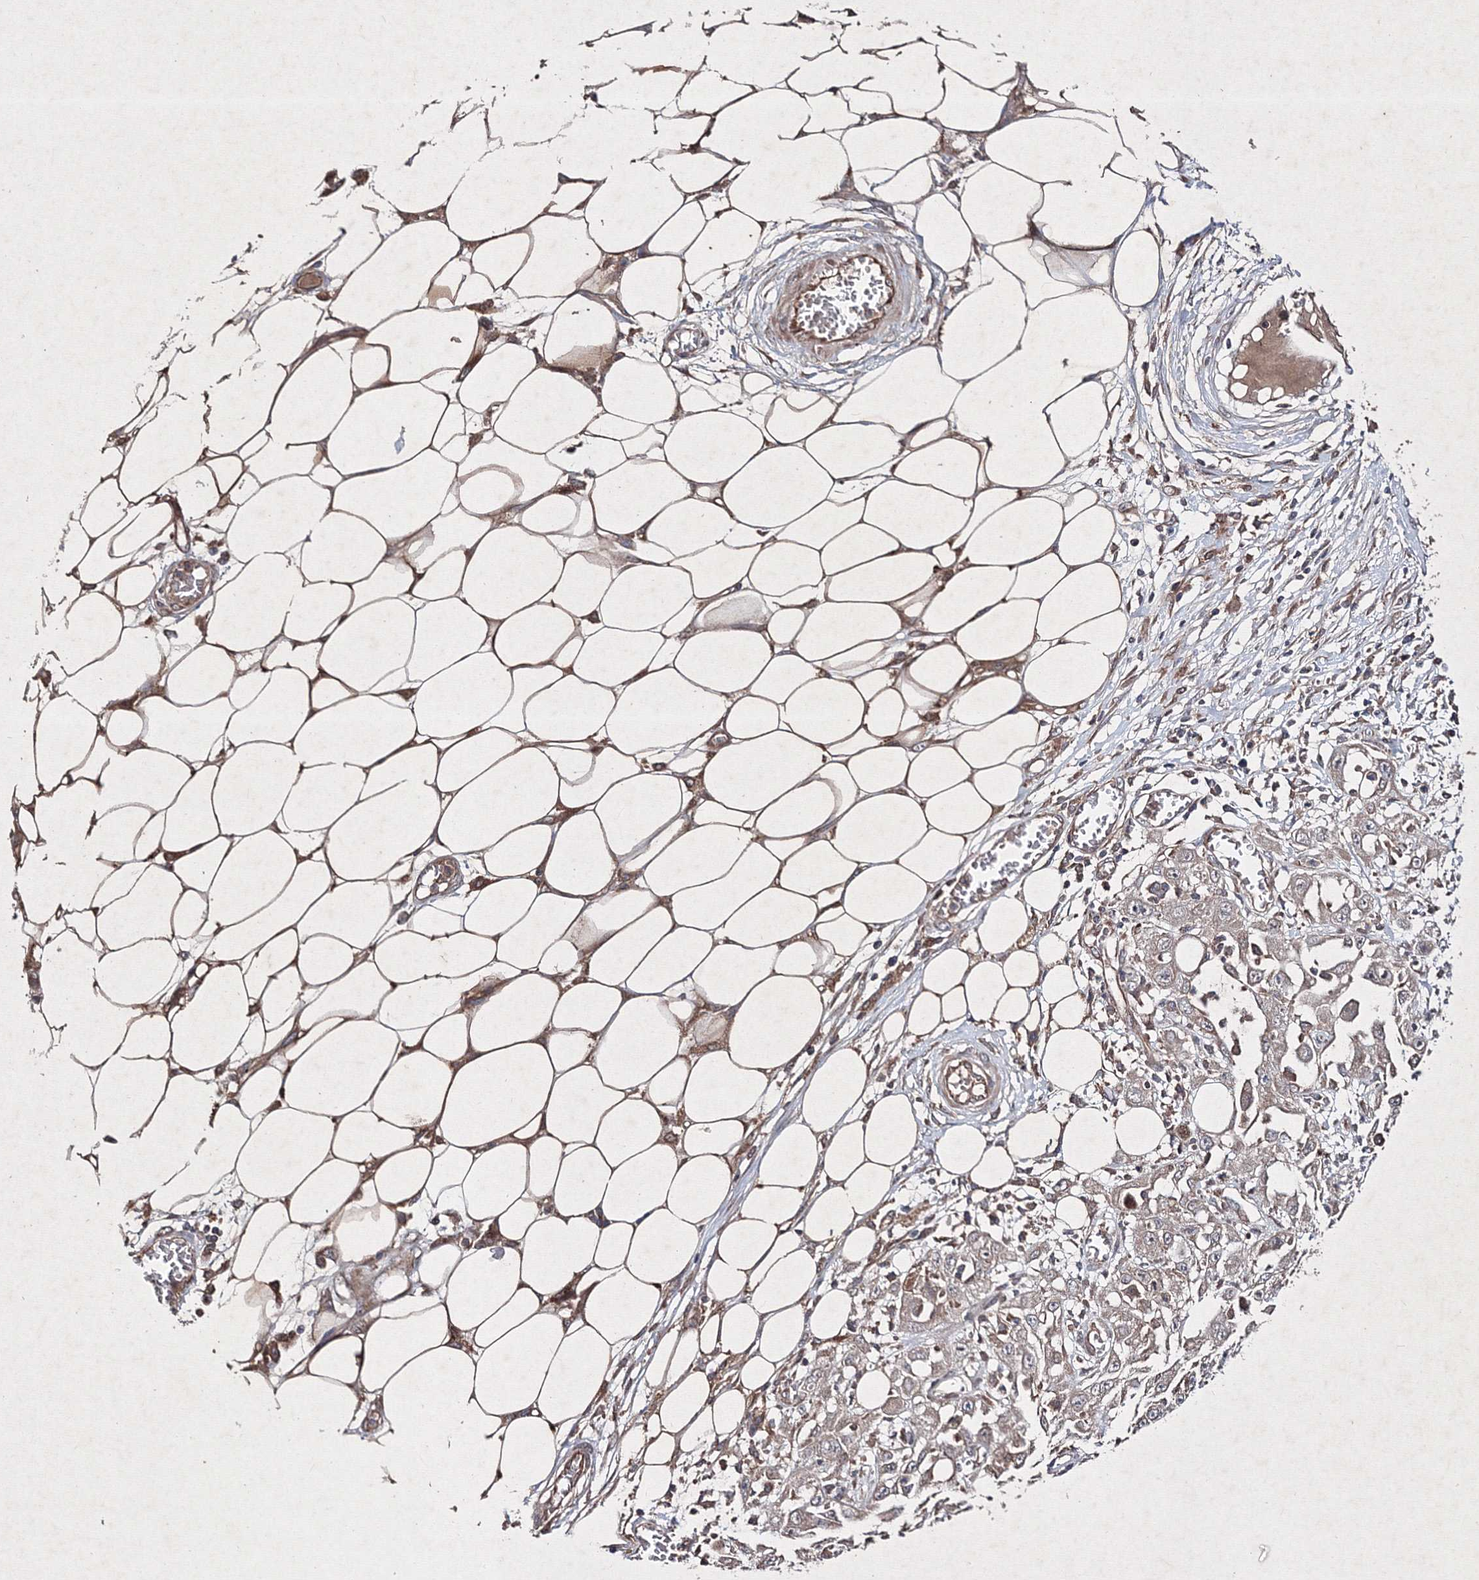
{"staining": {"intensity": "weak", "quantity": "25%-75%", "location": "cytoplasmic/membranous"}, "tissue": "skin cancer", "cell_type": "Tumor cells", "image_type": "cancer", "snomed": [{"axis": "morphology", "description": "Squamous cell carcinoma, NOS"}, {"axis": "morphology", "description": "Squamous cell carcinoma, metastatic, NOS"}, {"axis": "topography", "description": "Skin"}, {"axis": "topography", "description": "Lymph node"}], "caption": "The immunohistochemical stain labels weak cytoplasmic/membranous staining in tumor cells of skin cancer (metastatic squamous cell carcinoma) tissue.", "gene": "GFM1", "patient": {"sex": "male", "age": 75}}